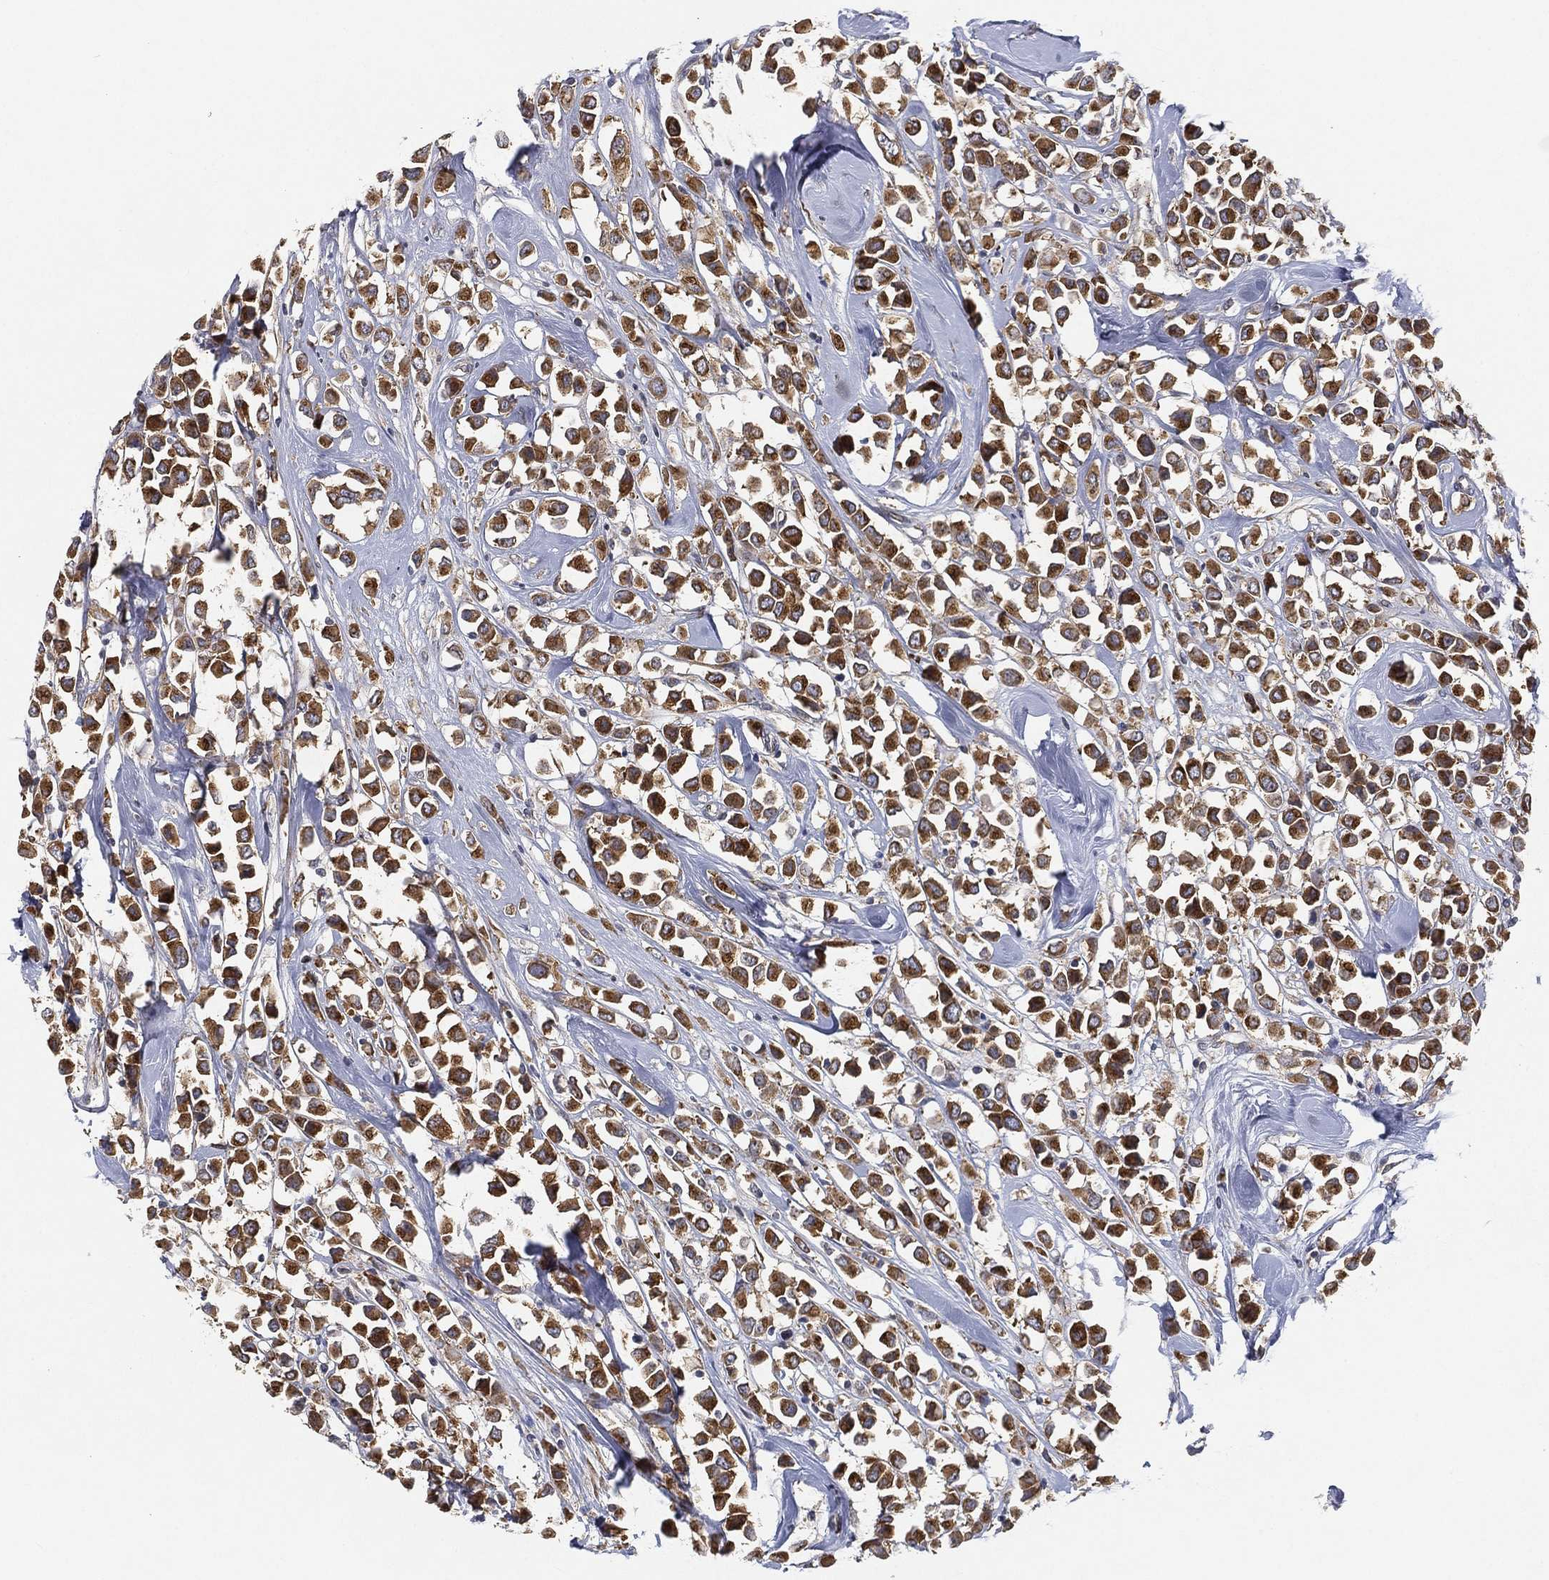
{"staining": {"intensity": "strong", "quantity": ">75%", "location": "cytoplasmic/membranous"}, "tissue": "breast cancer", "cell_type": "Tumor cells", "image_type": "cancer", "snomed": [{"axis": "morphology", "description": "Duct carcinoma"}, {"axis": "topography", "description": "Breast"}], "caption": "Strong cytoplasmic/membranous staining is present in approximately >75% of tumor cells in breast cancer.", "gene": "TICAM1", "patient": {"sex": "female", "age": 61}}